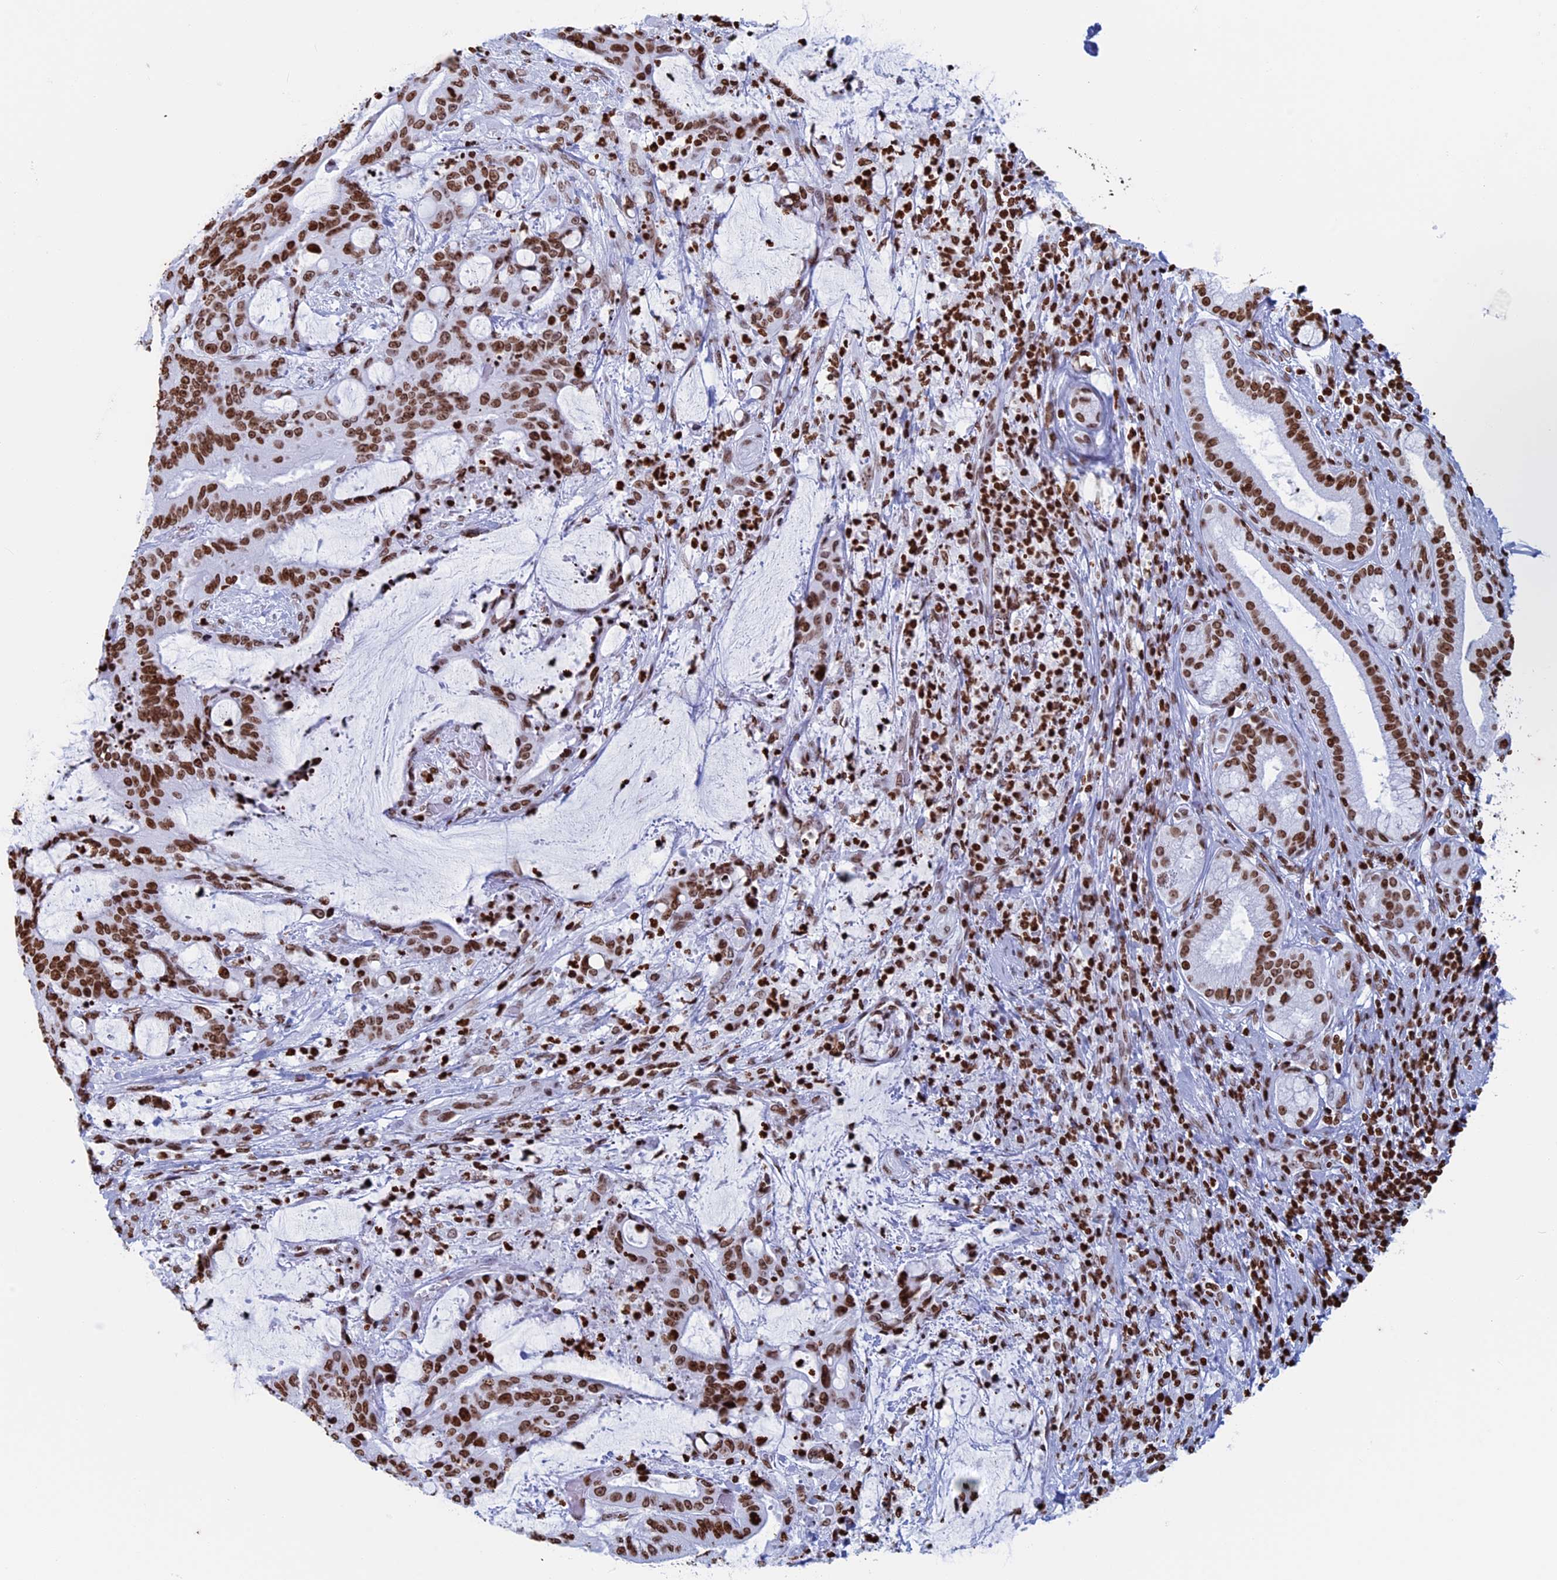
{"staining": {"intensity": "strong", "quantity": ">75%", "location": "nuclear"}, "tissue": "liver cancer", "cell_type": "Tumor cells", "image_type": "cancer", "snomed": [{"axis": "morphology", "description": "Normal tissue, NOS"}, {"axis": "morphology", "description": "Cholangiocarcinoma"}, {"axis": "topography", "description": "Liver"}, {"axis": "topography", "description": "Peripheral nerve tissue"}], "caption": "Cholangiocarcinoma (liver) stained with a brown dye demonstrates strong nuclear positive staining in approximately >75% of tumor cells.", "gene": "APOBEC3A", "patient": {"sex": "female", "age": 73}}